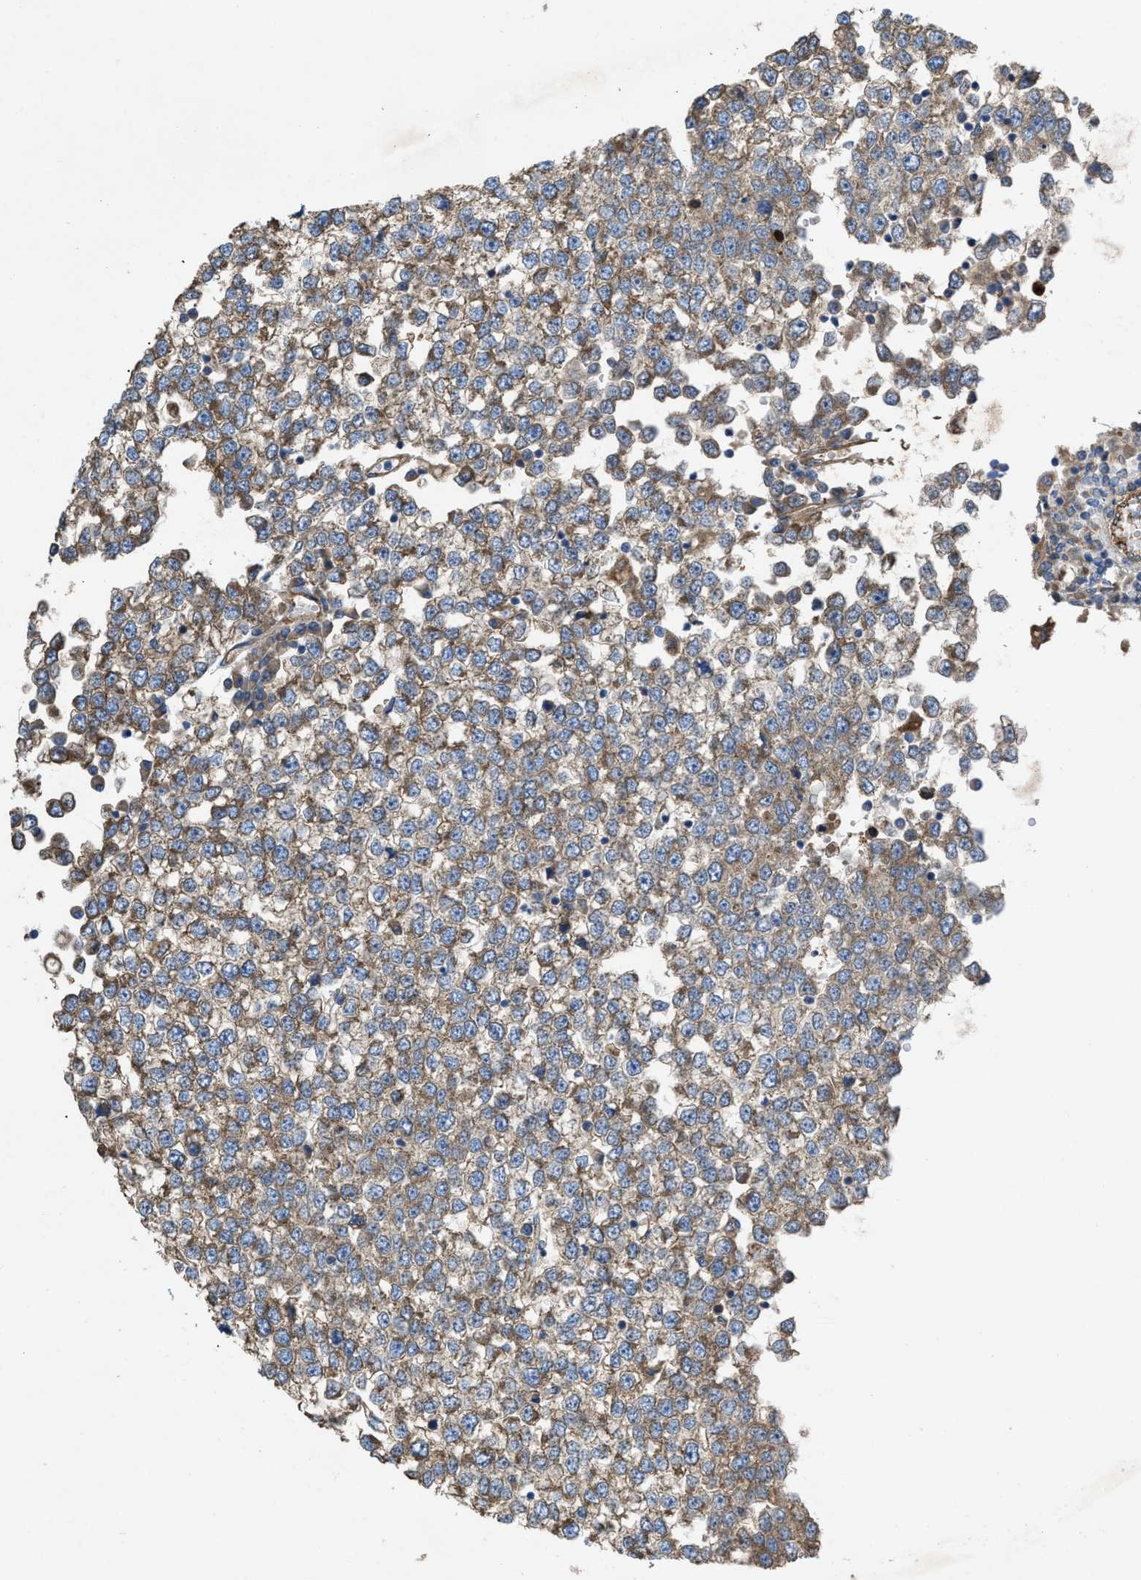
{"staining": {"intensity": "moderate", "quantity": ">75%", "location": "cytoplasmic/membranous"}, "tissue": "testis cancer", "cell_type": "Tumor cells", "image_type": "cancer", "snomed": [{"axis": "morphology", "description": "Seminoma, NOS"}, {"axis": "topography", "description": "Testis"}], "caption": "Seminoma (testis) stained with immunohistochemistry (IHC) reveals moderate cytoplasmic/membranous staining in approximately >75% of tumor cells.", "gene": "DOLPP1", "patient": {"sex": "male", "age": 65}}